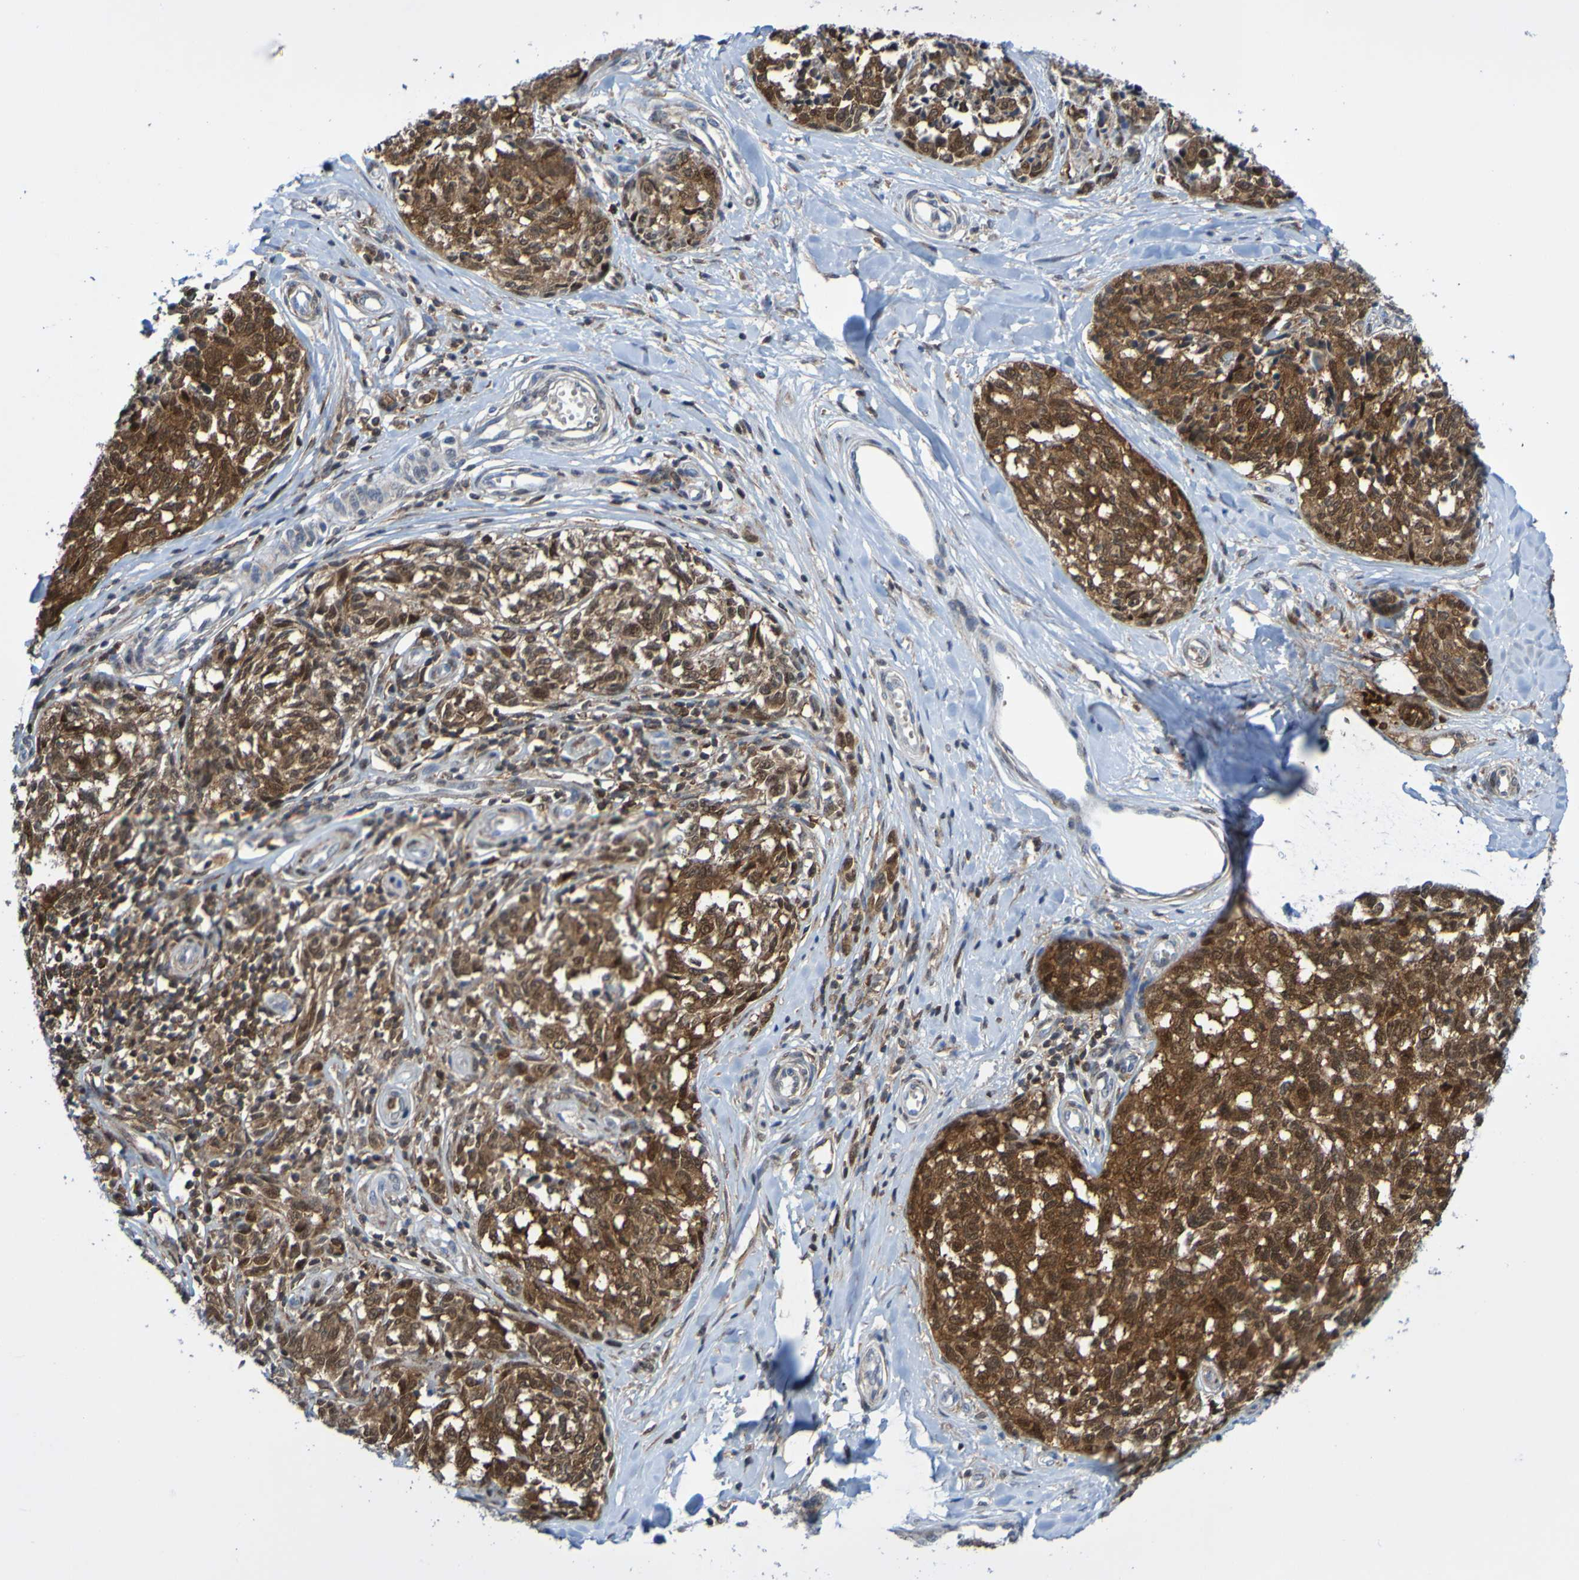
{"staining": {"intensity": "strong", "quantity": ">75%", "location": "cytoplasmic/membranous"}, "tissue": "melanoma", "cell_type": "Tumor cells", "image_type": "cancer", "snomed": [{"axis": "morphology", "description": "Malignant melanoma, NOS"}, {"axis": "topography", "description": "Skin"}], "caption": "High-power microscopy captured an IHC image of malignant melanoma, revealing strong cytoplasmic/membranous positivity in about >75% of tumor cells.", "gene": "ATIC", "patient": {"sex": "female", "age": 64}}